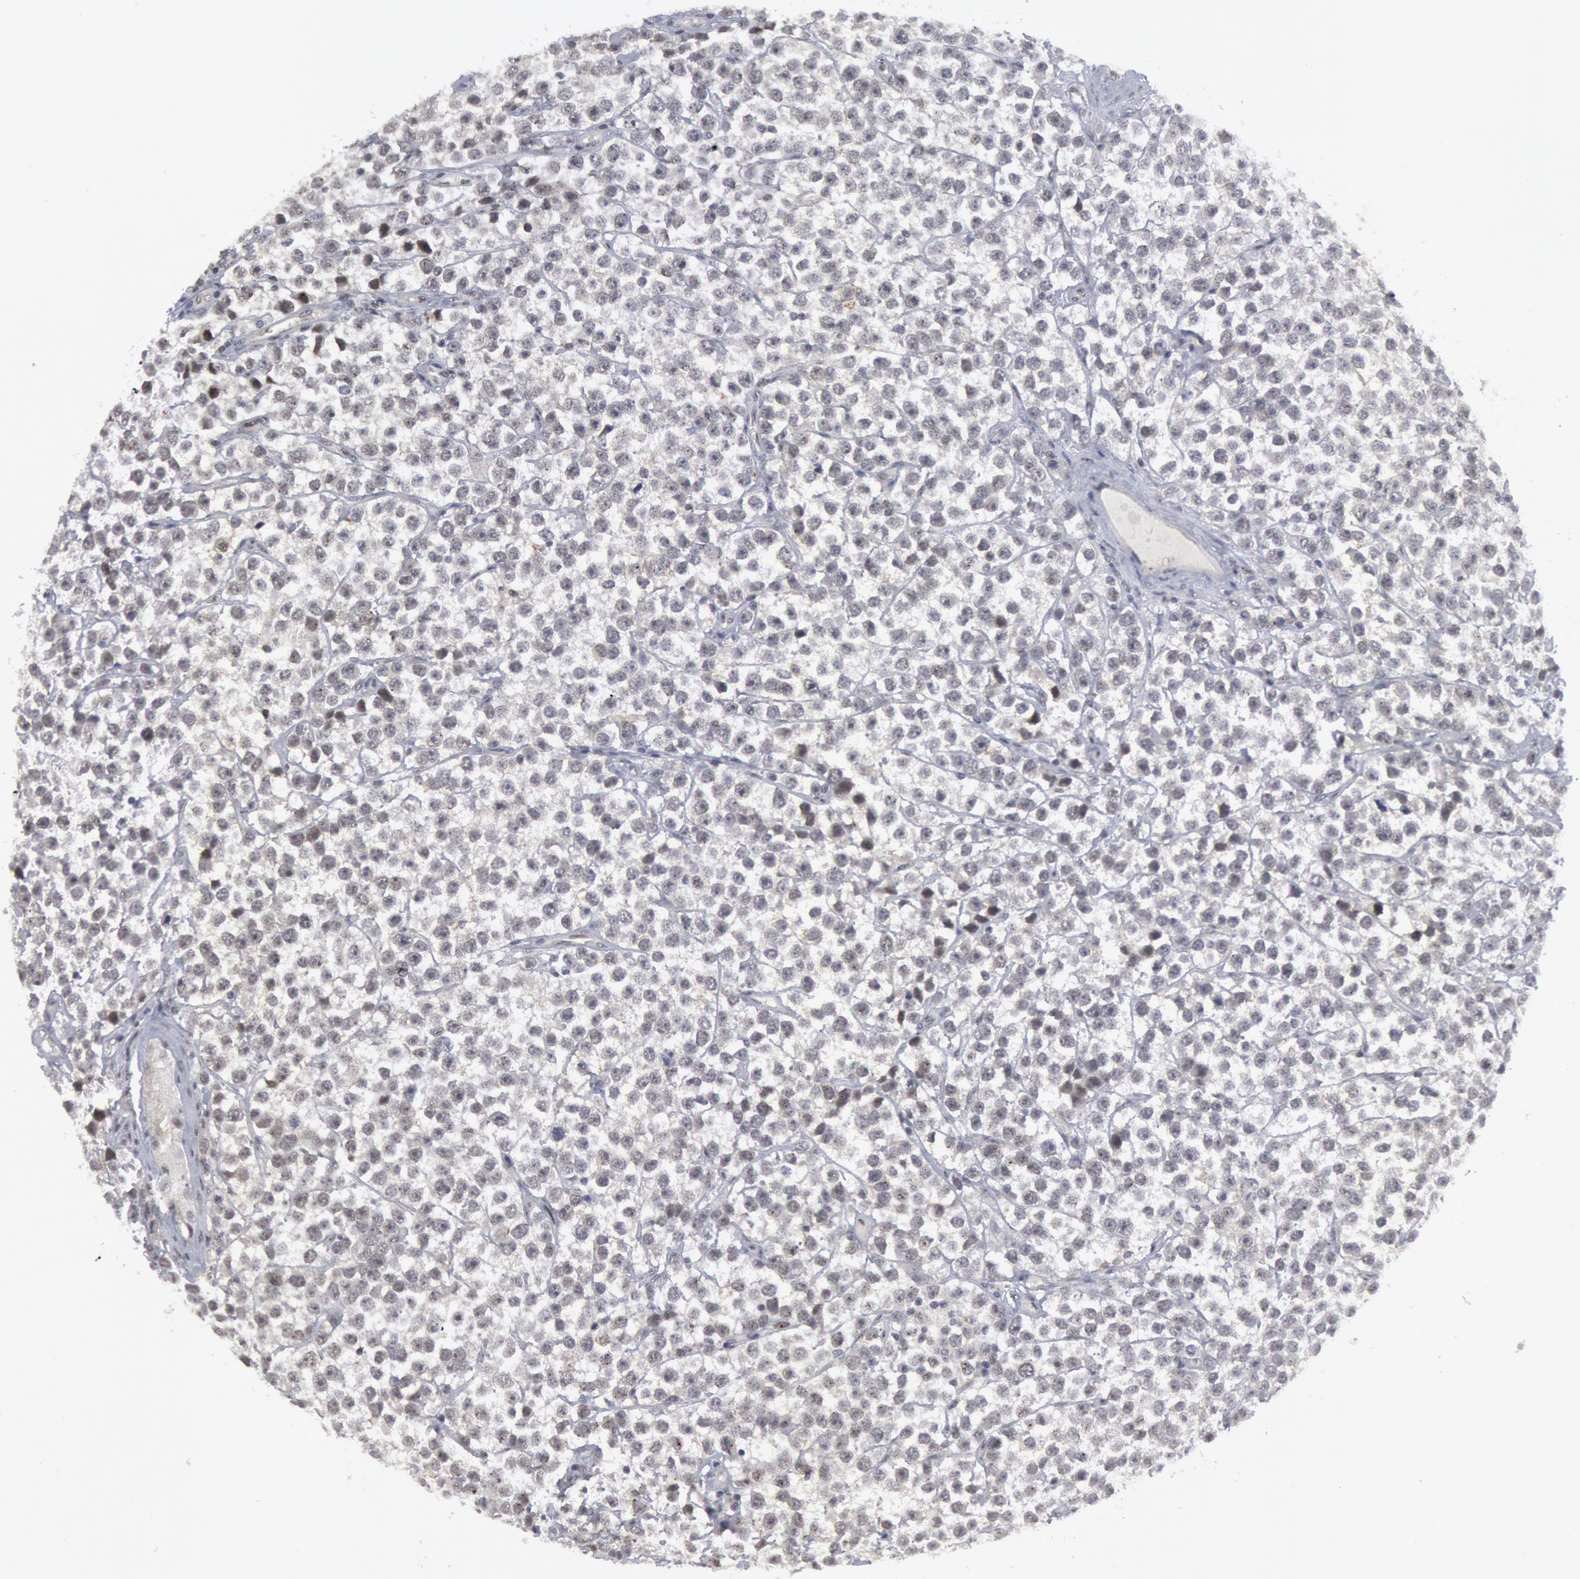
{"staining": {"intensity": "weak", "quantity": "<25%", "location": "nuclear"}, "tissue": "testis cancer", "cell_type": "Tumor cells", "image_type": "cancer", "snomed": [{"axis": "morphology", "description": "Seminoma, NOS"}, {"axis": "topography", "description": "Testis"}], "caption": "Immunohistochemical staining of testis cancer demonstrates no significant expression in tumor cells.", "gene": "FOXO1", "patient": {"sex": "male", "age": 25}}